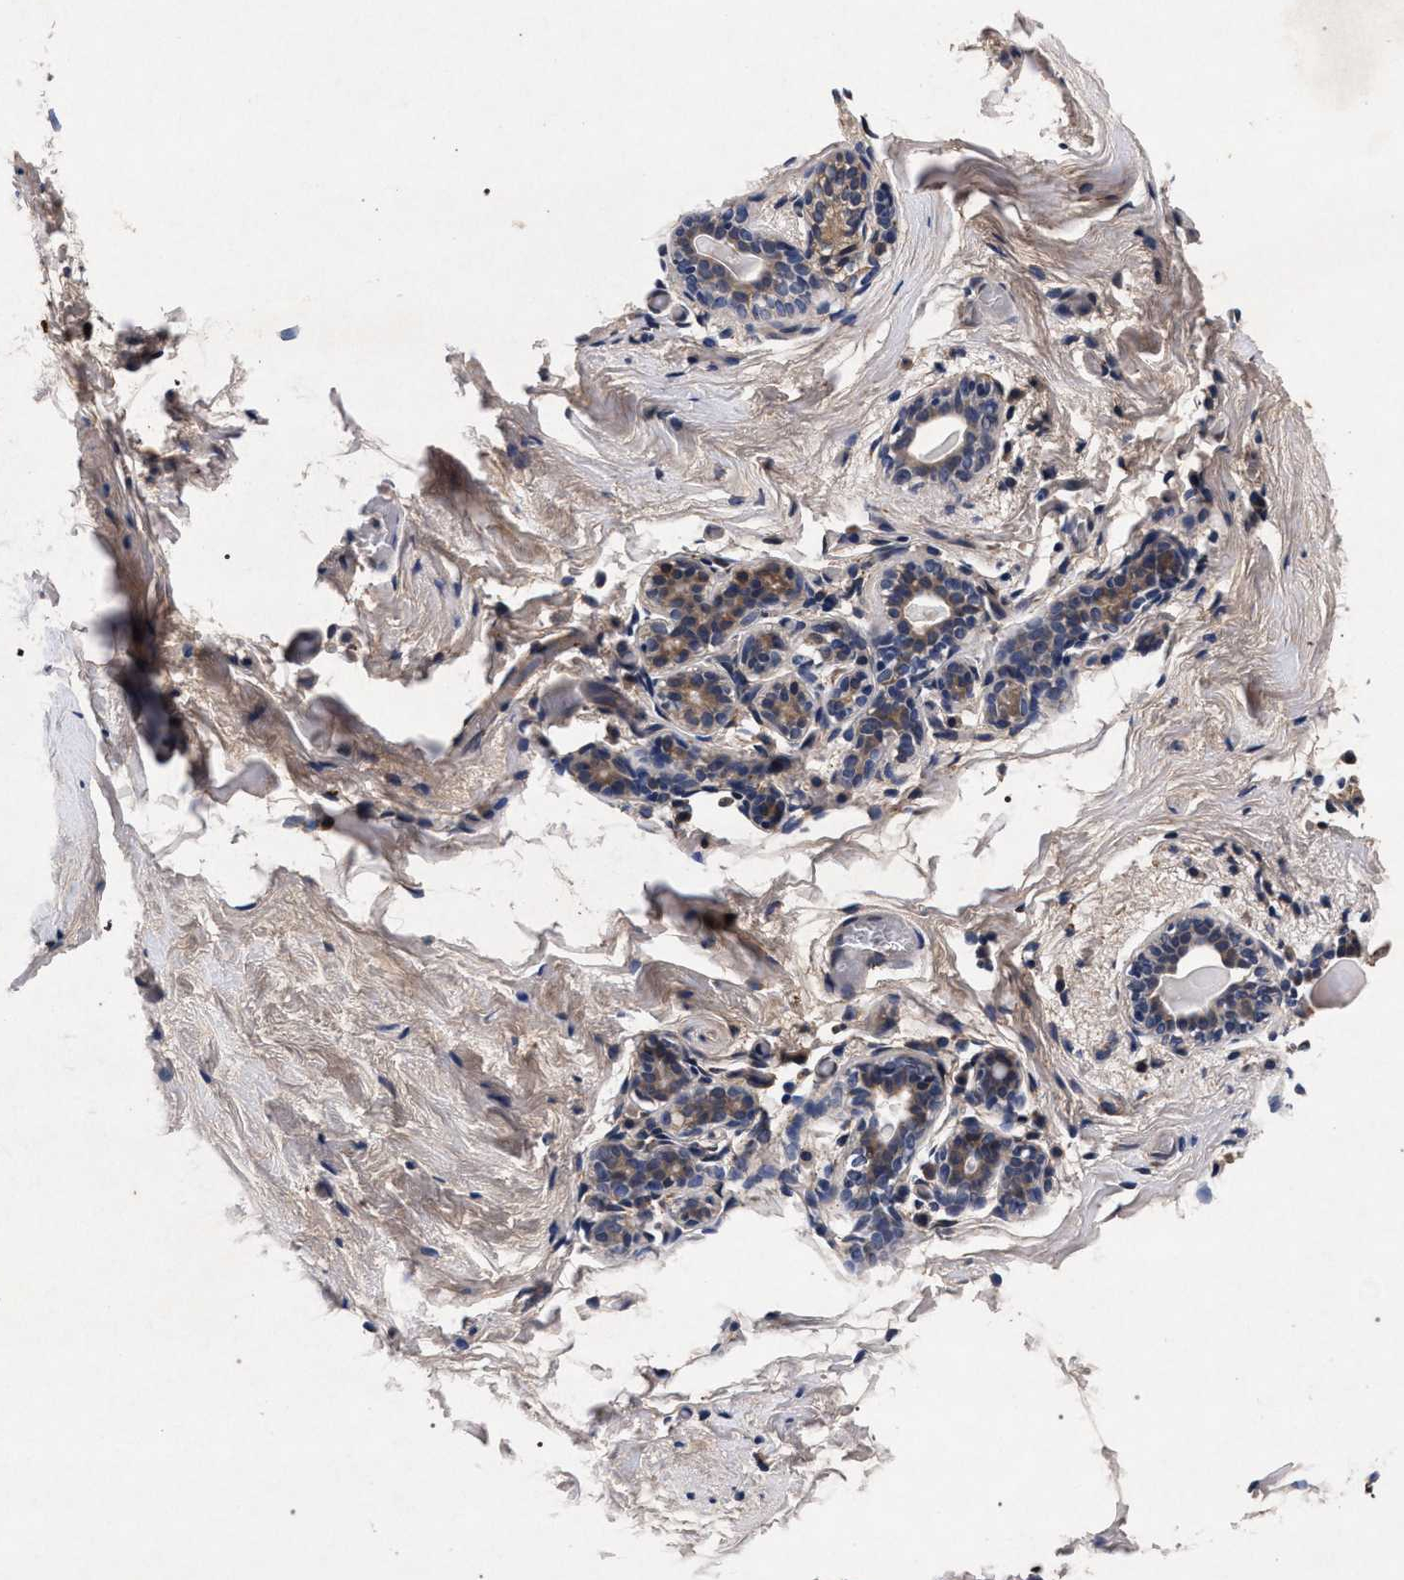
{"staining": {"intensity": "weak", "quantity": "25%-75%", "location": "cytoplasmic/membranous"}, "tissue": "breast", "cell_type": "Glandular cells", "image_type": "normal", "snomed": [{"axis": "morphology", "description": "Normal tissue, NOS"}, {"axis": "topography", "description": "Breast"}], "caption": "Weak cytoplasmic/membranous staining is appreciated in about 25%-75% of glandular cells in benign breast. The staining is performed using DAB brown chromogen to label protein expression. The nuclei are counter-stained blue using hematoxylin.", "gene": "NEK7", "patient": {"sex": "female", "age": 62}}